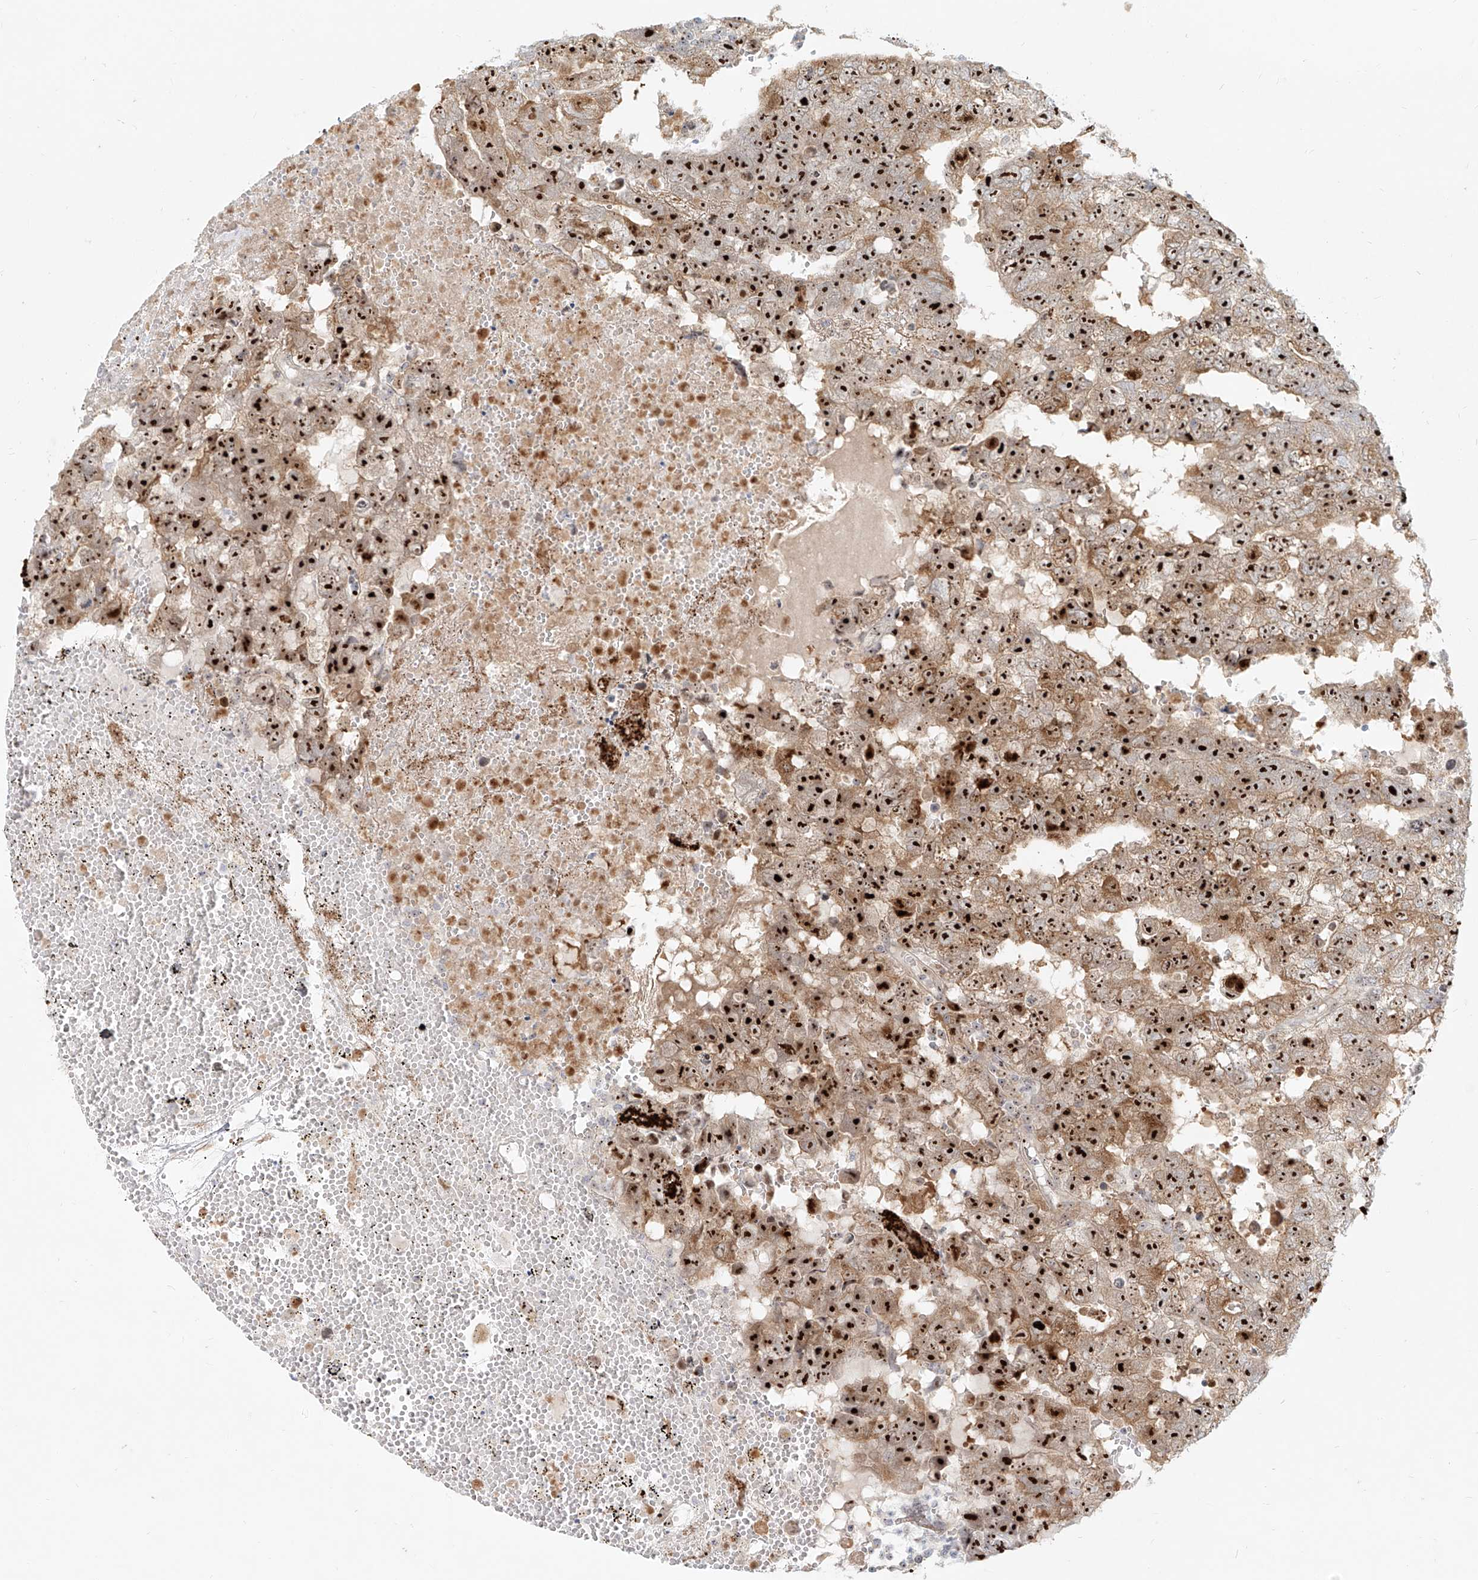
{"staining": {"intensity": "strong", "quantity": ">75%", "location": "cytoplasmic/membranous,nuclear"}, "tissue": "testis cancer", "cell_type": "Tumor cells", "image_type": "cancer", "snomed": [{"axis": "morphology", "description": "Carcinoma, Embryonal, NOS"}, {"axis": "topography", "description": "Testis"}], "caption": "Human testis cancer (embryonal carcinoma) stained with a protein marker exhibits strong staining in tumor cells.", "gene": "BYSL", "patient": {"sex": "male", "age": 25}}